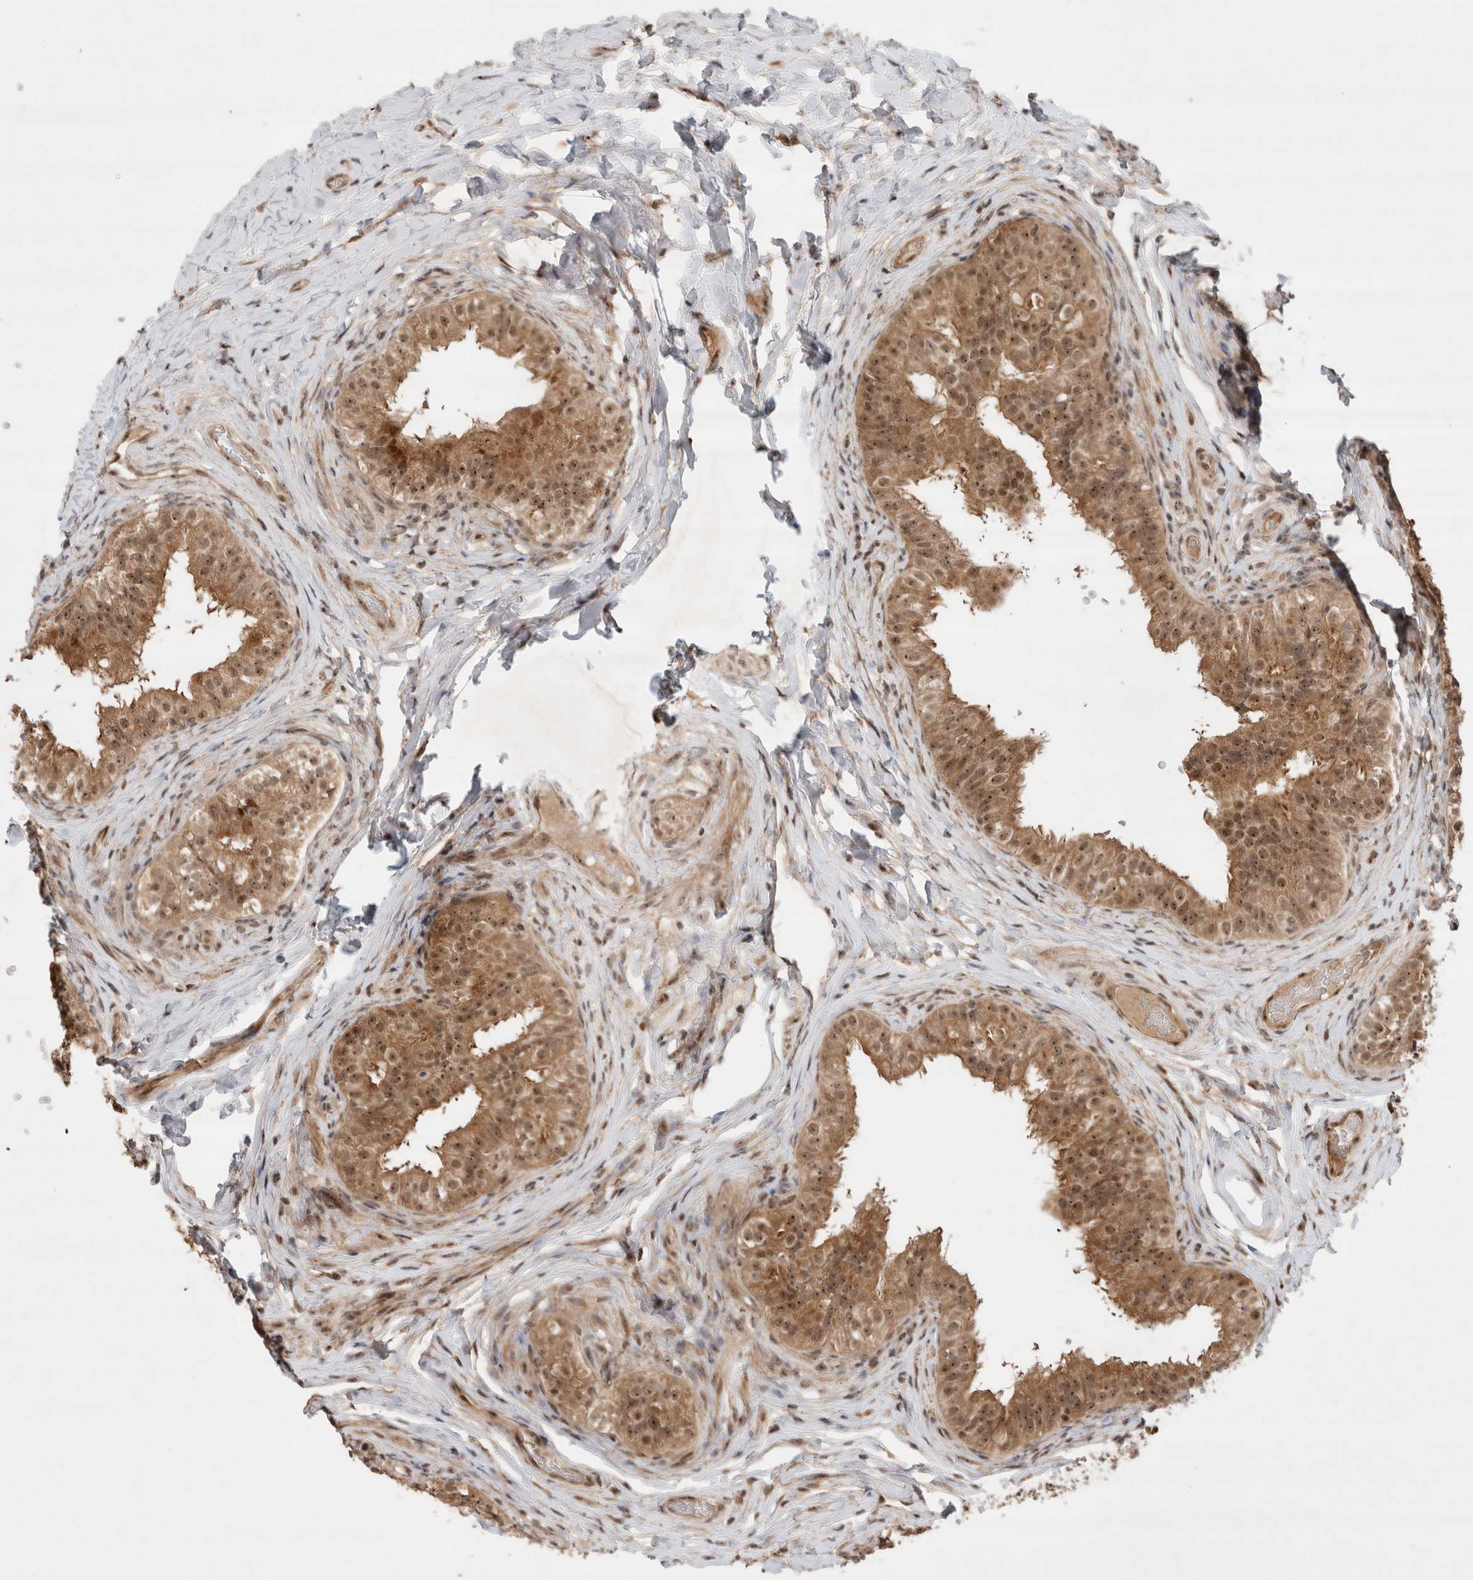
{"staining": {"intensity": "moderate", "quantity": ">75%", "location": "cytoplasmic/membranous,nuclear"}, "tissue": "epididymis", "cell_type": "Glandular cells", "image_type": "normal", "snomed": [{"axis": "morphology", "description": "Normal tissue, NOS"}, {"axis": "topography", "description": "Epididymis"}], "caption": "Protein expression analysis of benign epididymis exhibits moderate cytoplasmic/membranous,nuclear staining in approximately >75% of glandular cells.", "gene": "MPHOSPH6", "patient": {"sex": "male", "age": 49}}